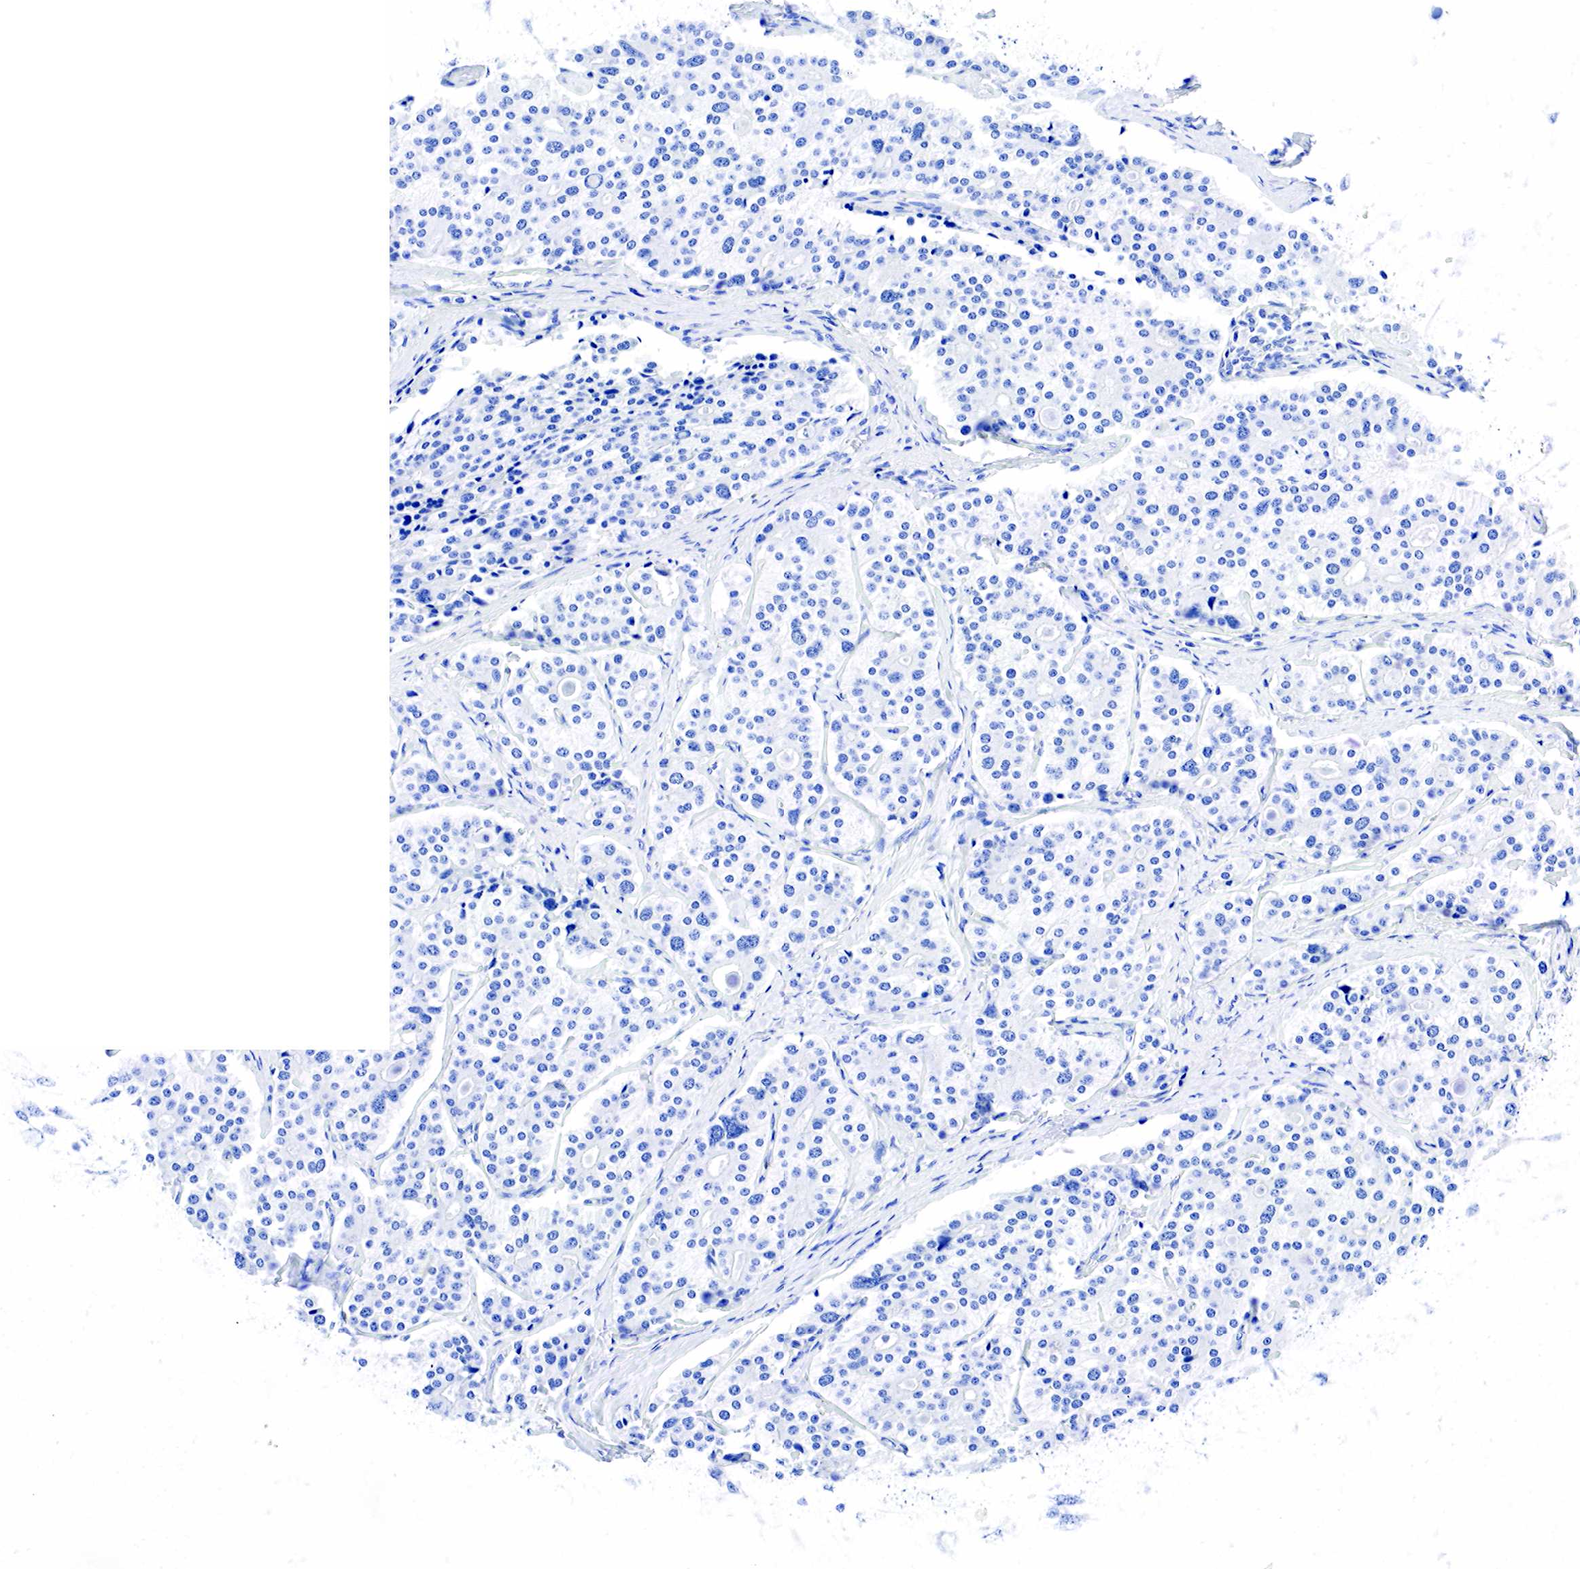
{"staining": {"intensity": "negative", "quantity": "none", "location": "none"}, "tissue": "carcinoid", "cell_type": "Tumor cells", "image_type": "cancer", "snomed": [{"axis": "morphology", "description": "Carcinoid, malignant, NOS"}, {"axis": "topography", "description": "Small intestine"}], "caption": "Carcinoid was stained to show a protein in brown. There is no significant positivity in tumor cells. (Stains: DAB (3,3'-diaminobenzidine) immunohistochemistry with hematoxylin counter stain, Microscopy: brightfield microscopy at high magnification).", "gene": "ESR1", "patient": {"sex": "male", "age": 63}}